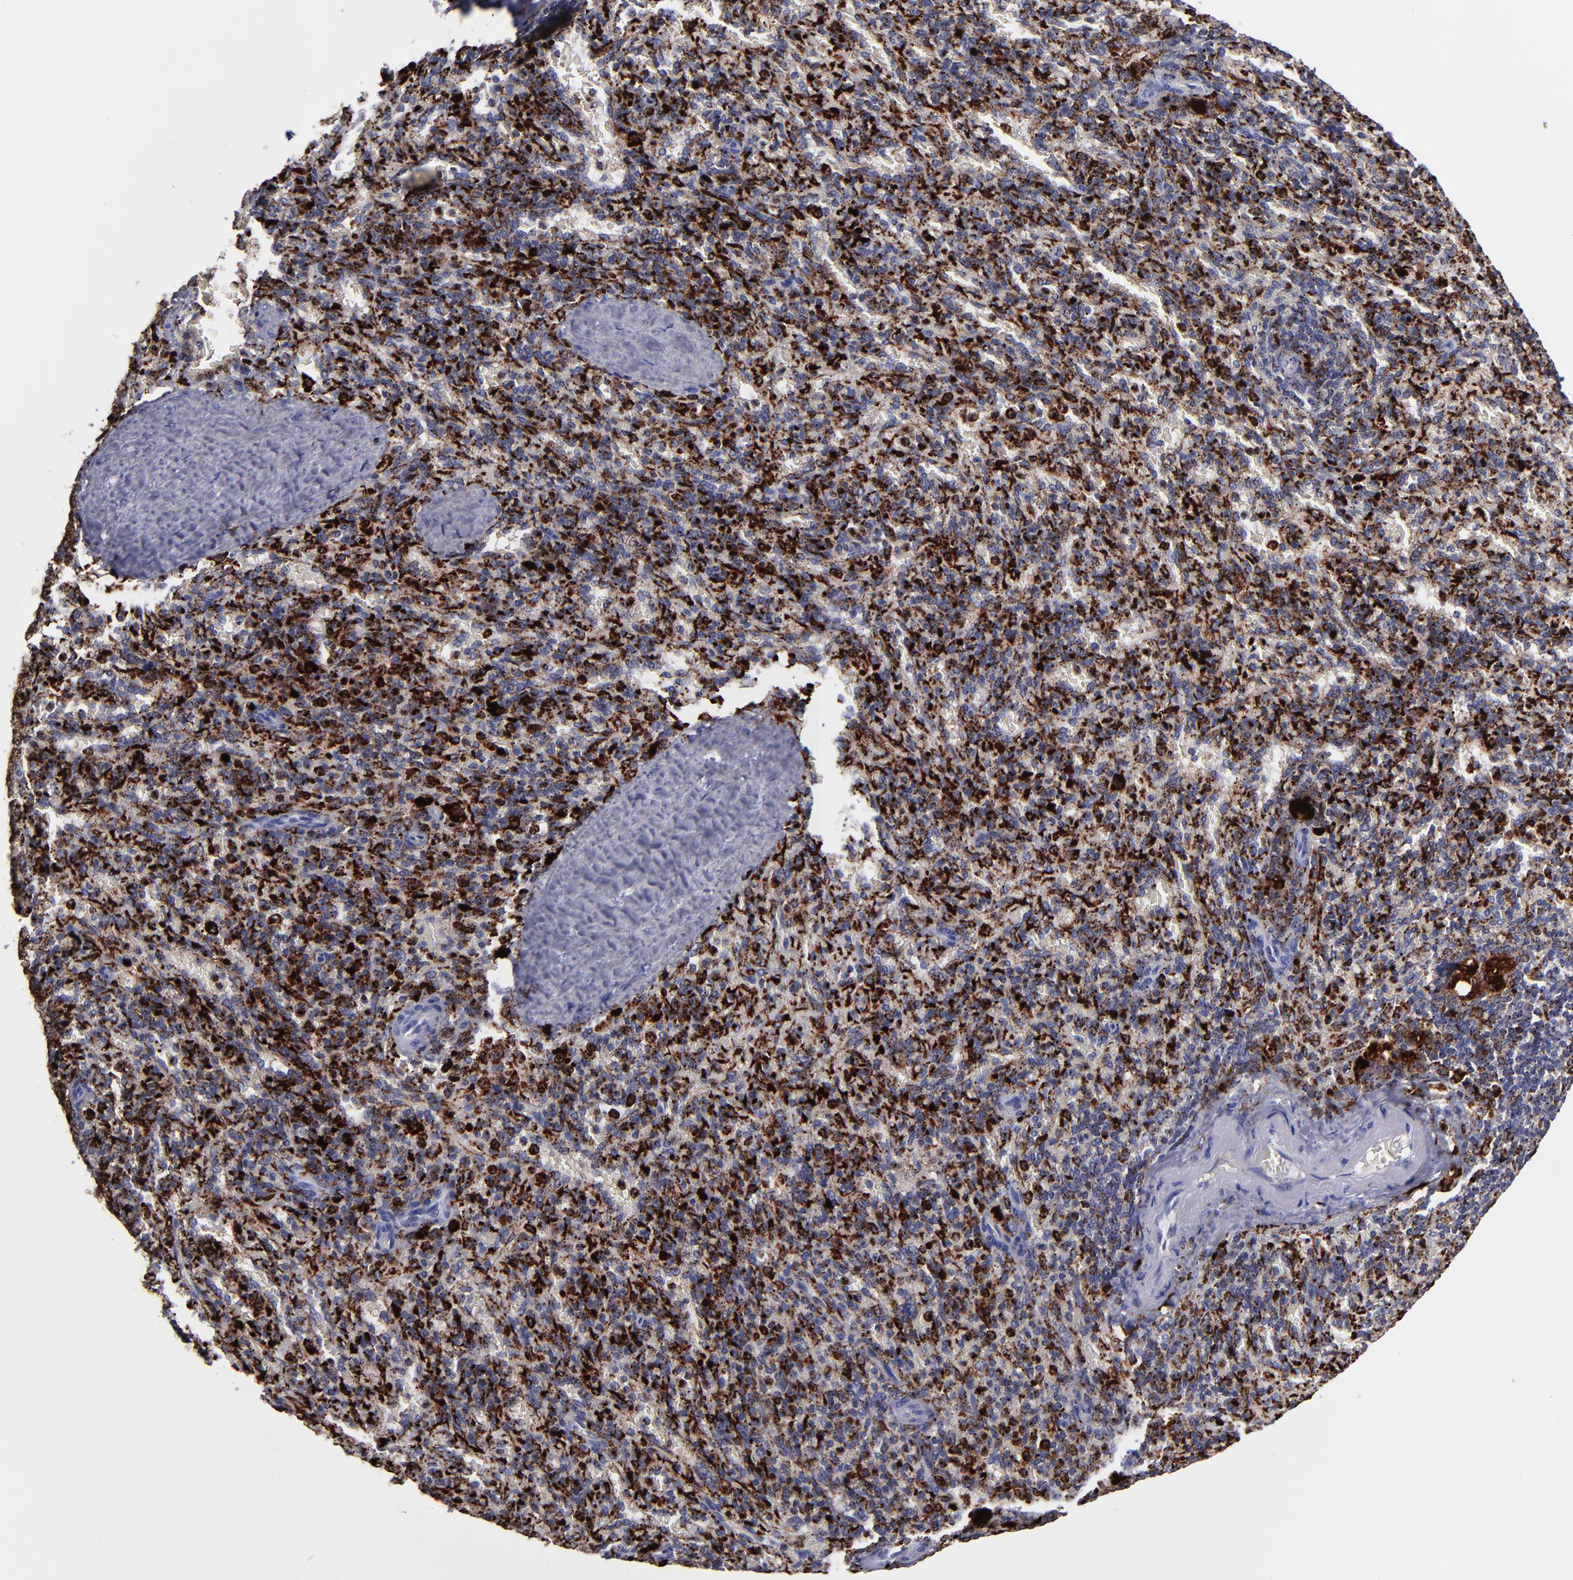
{"staining": {"intensity": "strong", "quantity": ">75%", "location": "cytoplasmic/membranous,nuclear"}, "tissue": "spleen", "cell_type": "Cells in red pulp", "image_type": "normal", "snomed": [{"axis": "morphology", "description": "Normal tissue, NOS"}, {"axis": "topography", "description": "Spleen"}], "caption": "IHC image of benign spleen: spleen stained using immunohistochemistry (IHC) reveals high levels of strong protein expression localized specifically in the cytoplasmic/membranous,nuclear of cells in red pulp, appearing as a cytoplasmic/membranous,nuclear brown color.", "gene": "CTSS", "patient": {"sex": "female", "age": 43}}